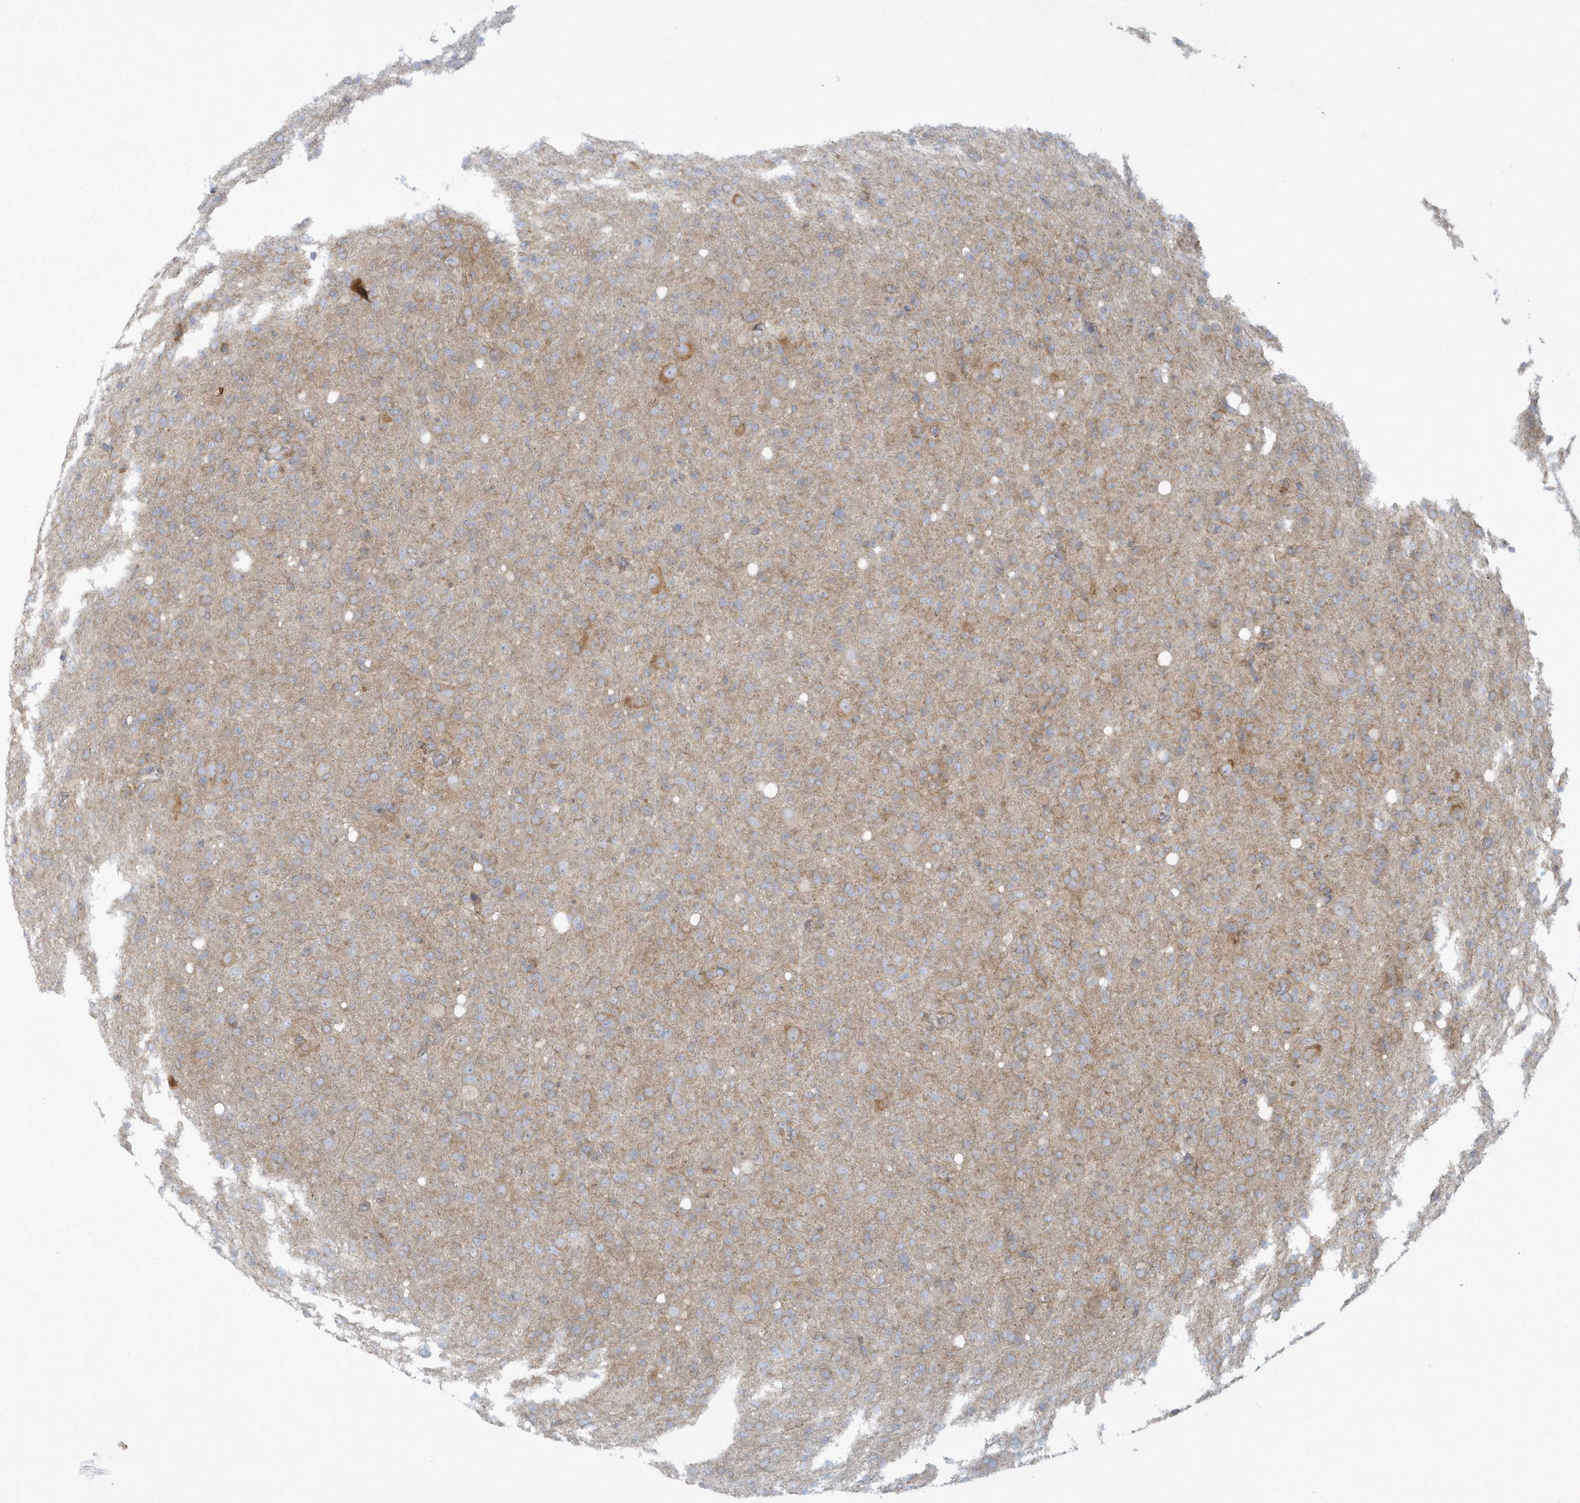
{"staining": {"intensity": "weak", "quantity": "25%-75%", "location": "cytoplasmic/membranous"}, "tissue": "glioma", "cell_type": "Tumor cells", "image_type": "cancer", "snomed": [{"axis": "morphology", "description": "Glioma, malignant, High grade"}, {"axis": "topography", "description": "Brain"}], "caption": "Weak cytoplasmic/membranous staining for a protein is seen in about 25%-75% of tumor cells of glioma using immunohistochemistry.", "gene": "CNOT10", "patient": {"sex": "female", "age": 57}}